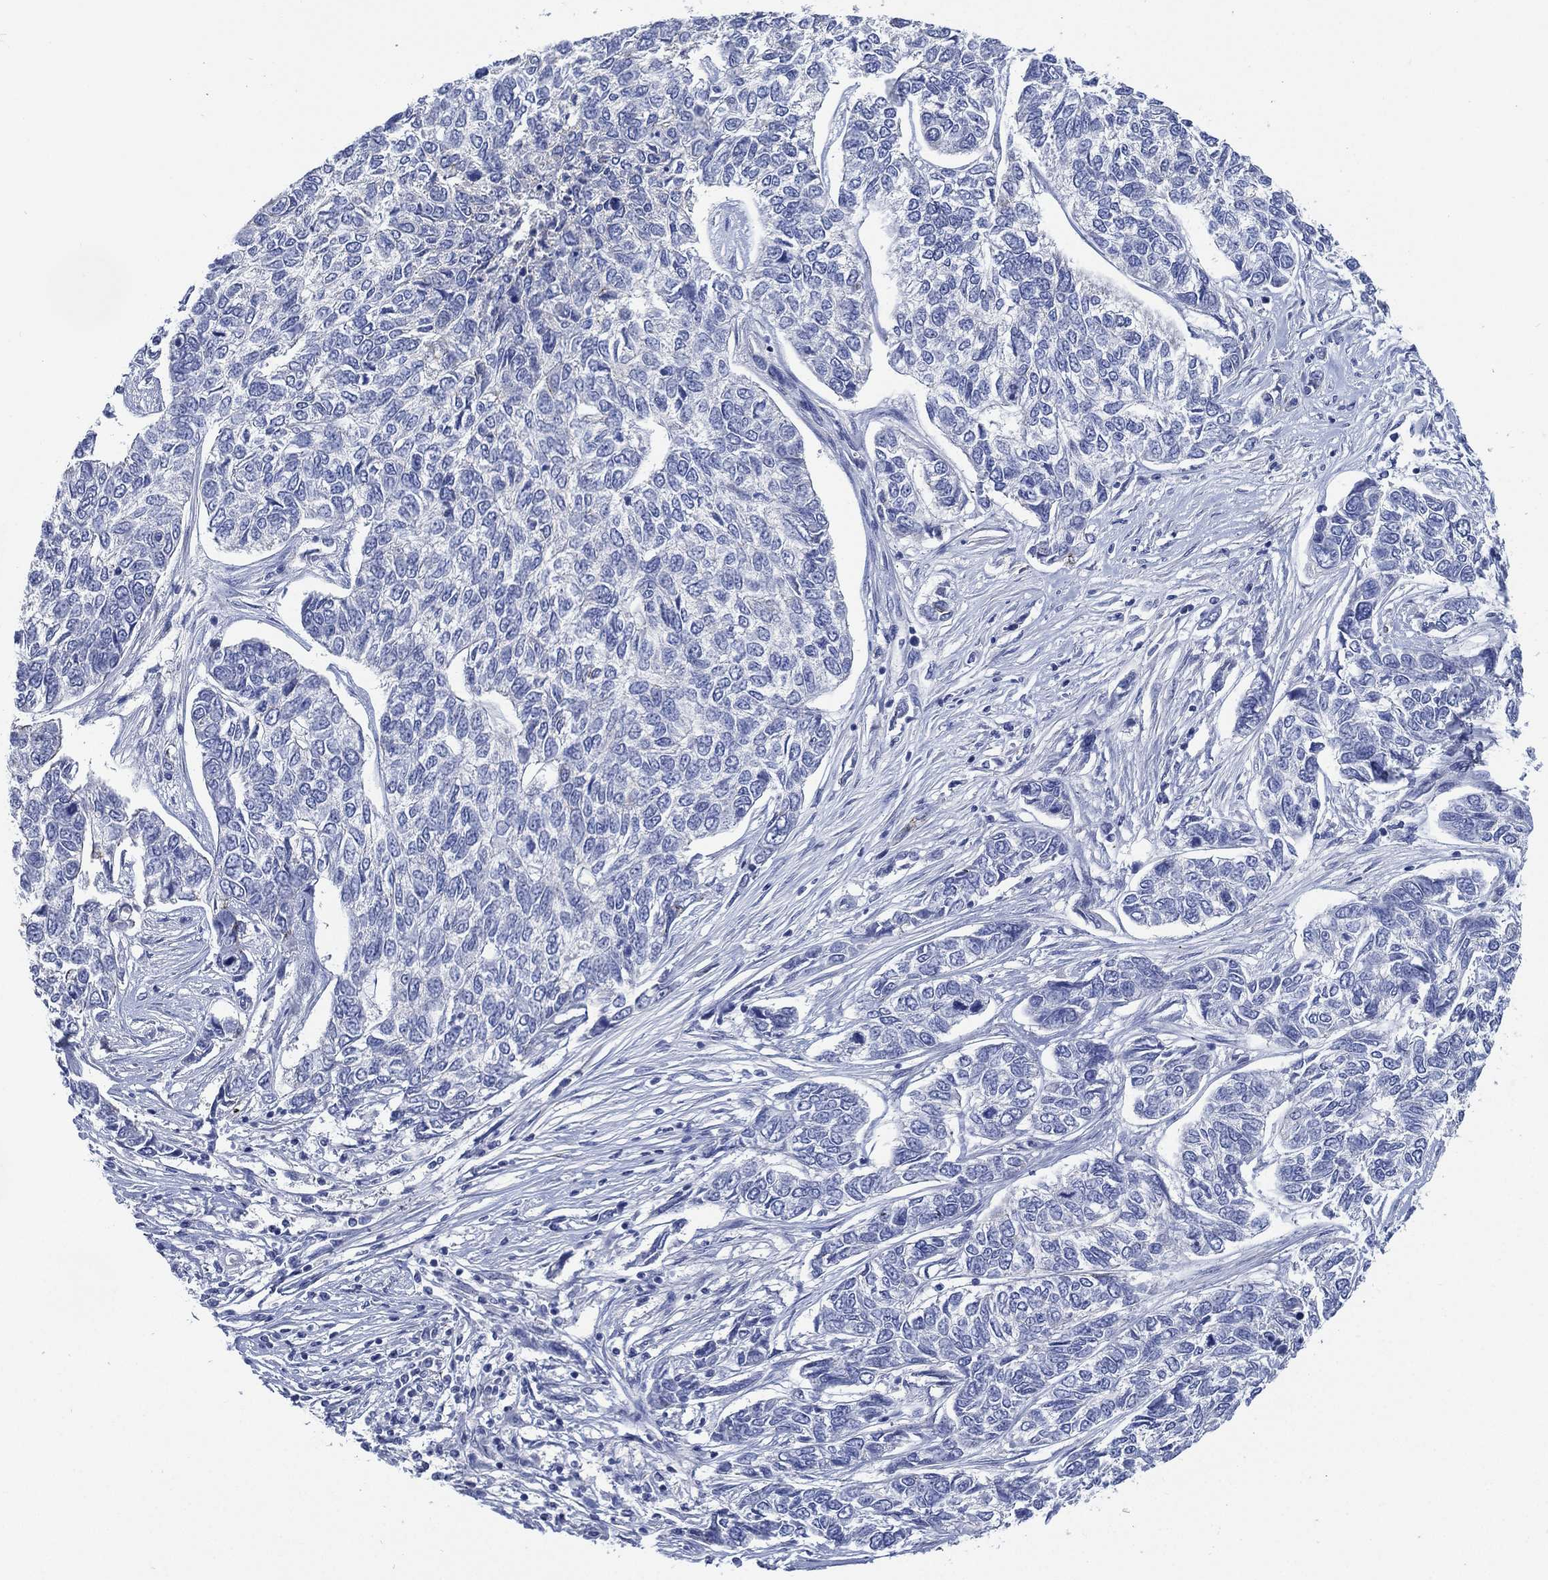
{"staining": {"intensity": "negative", "quantity": "none", "location": "none"}, "tissue": "skin cancer", "cell_type": "Tumor cells", "image_type": "cancer", "snomed": [{"axis": "morphology", "description": "Basal cell carcinoma"}, {"axis": "topography", "description": "Skin"}], "caption": "Skin basal cell carcinoma was stained to show a protein in brown. There is no significant positivity in tumor cells. The staining was performed using DAB (3,3'-diaminobenzidine) to visualize the protein expression in brown, while the nuclei were stained in blue with hematoxylin (Magnification: 20x).", "gene": "C5orf46", "patient": {"sex": "female", "age": 65}}